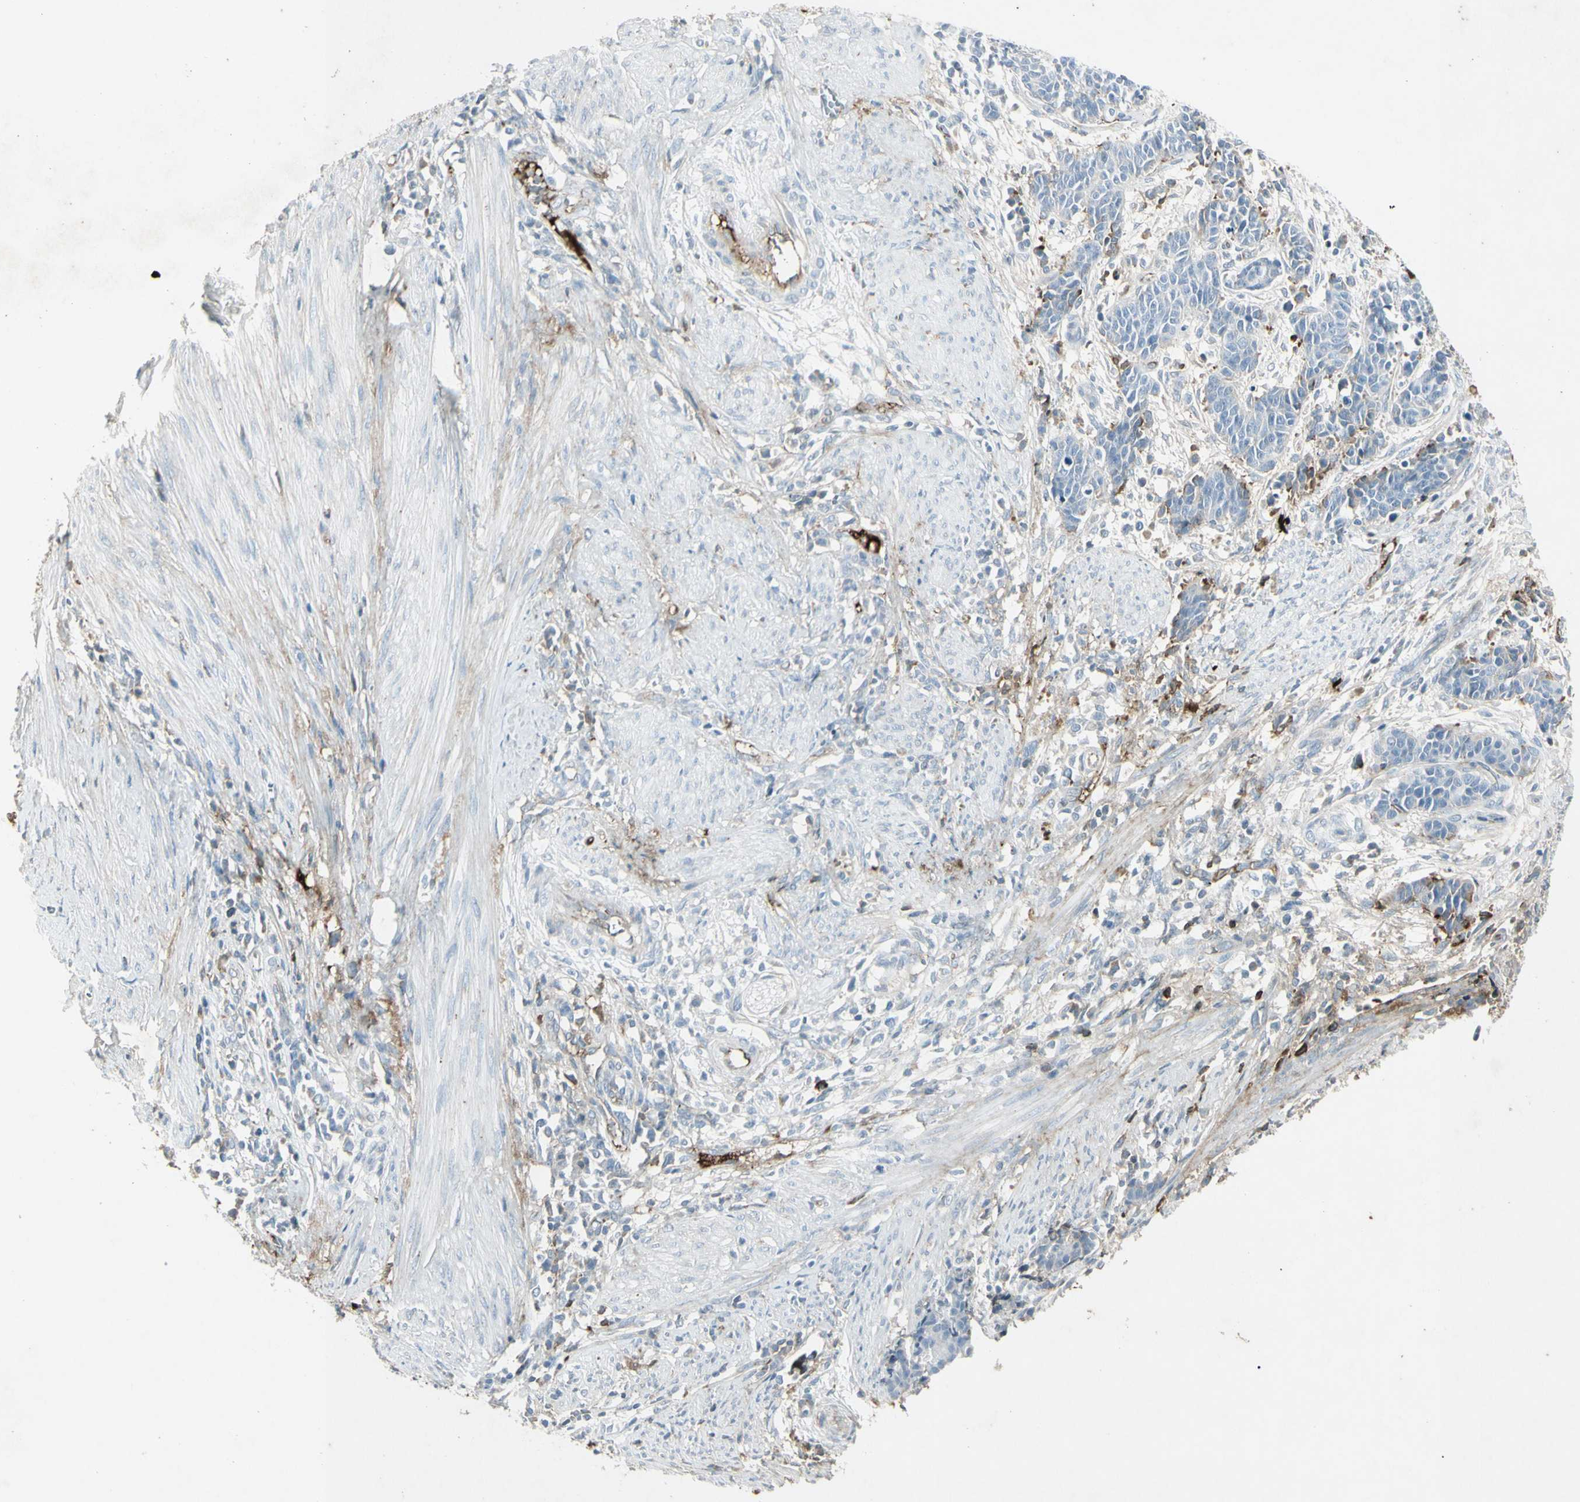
{"staining": {"intensity": "negative", "quantity": "none", "location": "none"}, "tissue": "cervical cancer", "cell_type": "Tumor cells", "image_type": "cancer", "snomed": [{"axis": "morphology", "description": "Squamous cell carcinoma, NOS"}, {"axis": "topography", "description": "Cervix"}], "caption": "A micrograph of cervical squamous cell carcinoma stained for a protein exhibits no brown staining in tumor cells. (DAB immunohistochemistry (IHC), high magnification).", "gene": "IGHM", "patient": {"sex": "female", "age": 35}}